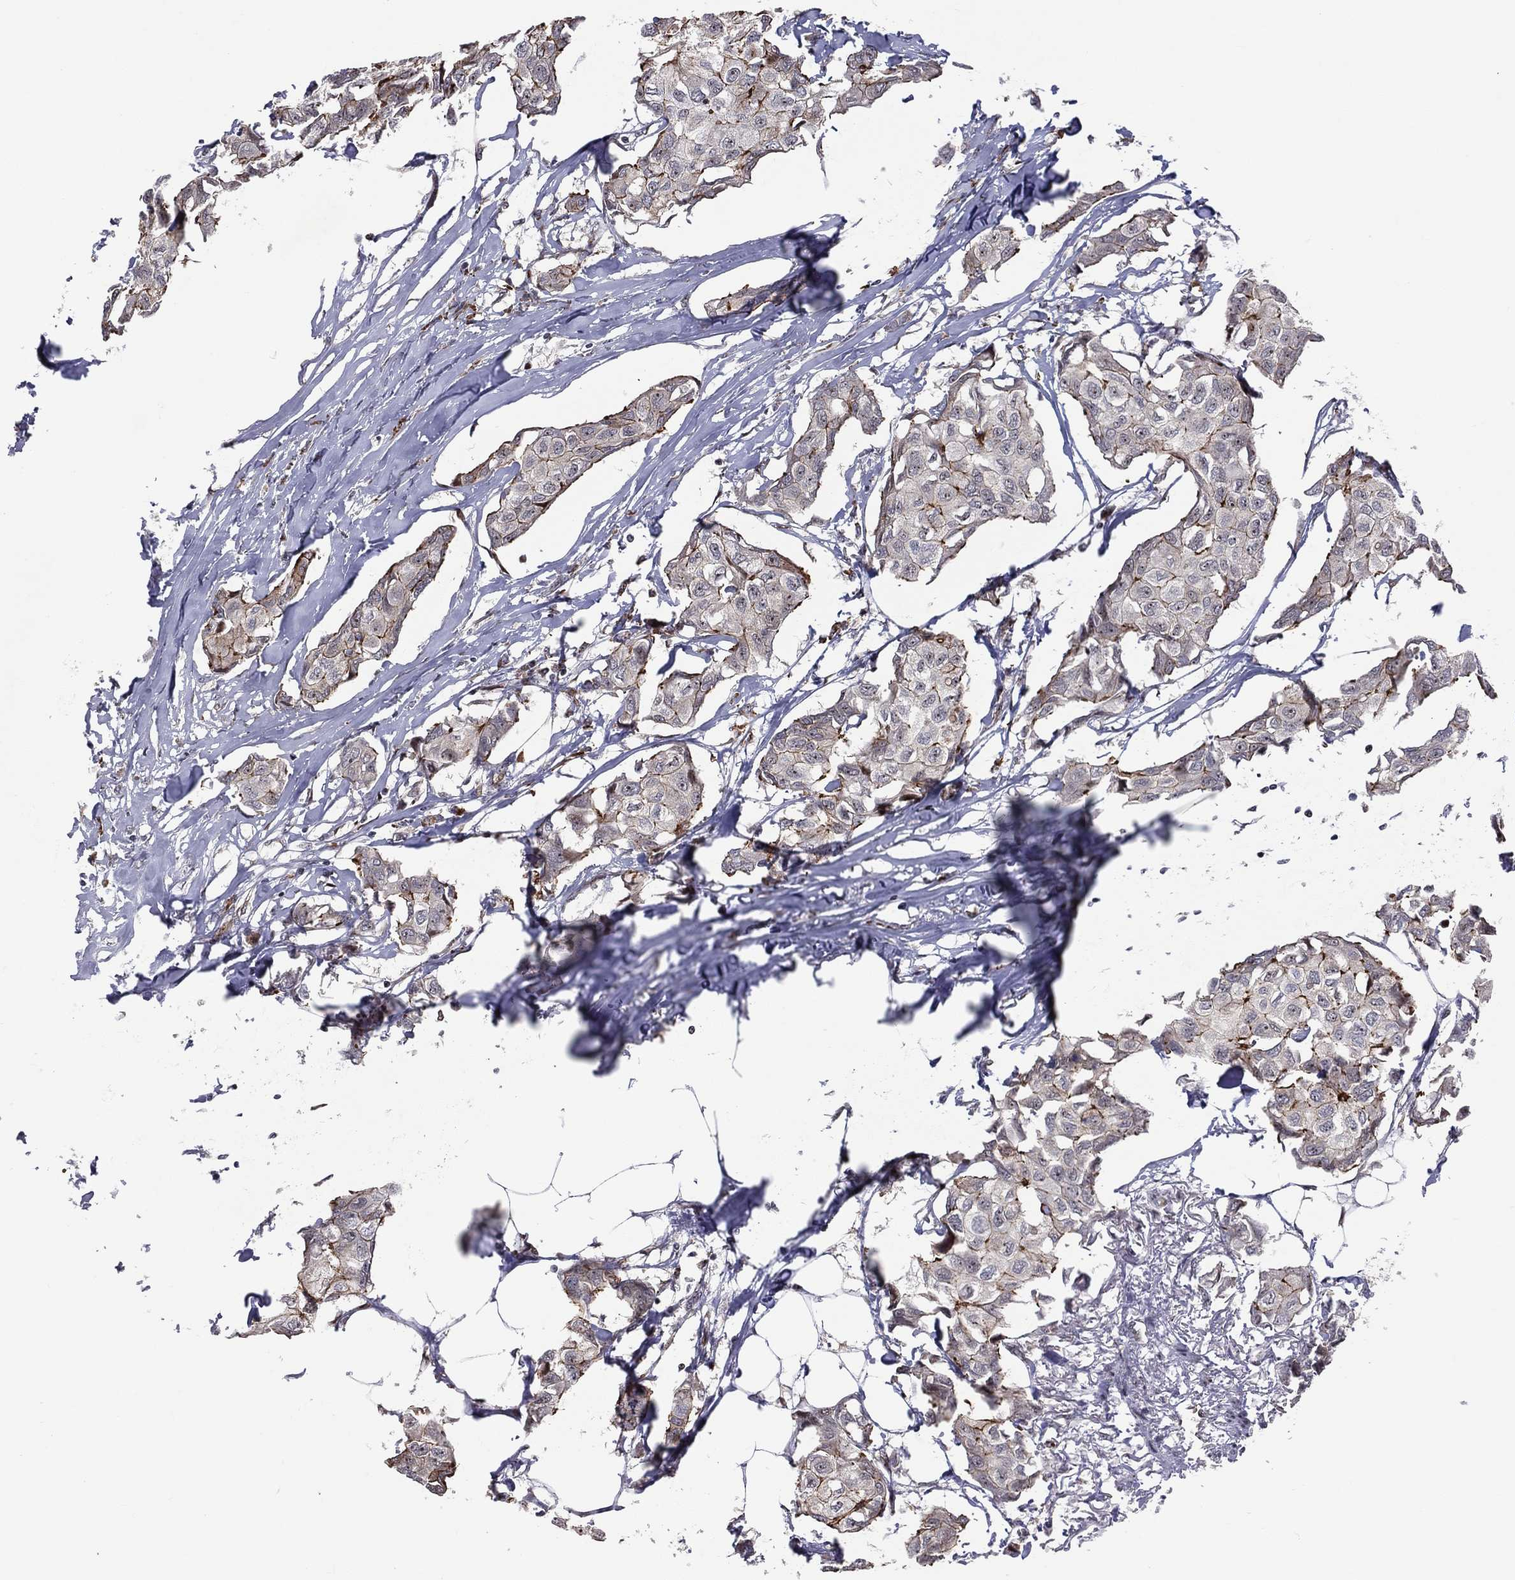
{"staining": {"intensity": "moderate", "quantity": "<25%", "location": "cytoplasmic/membranous"}, "tissue": "breast cancer", "cell_type": "Tumor cells", "image_type": "cancer", "snomed": [{"axis": "morphology", "description": "Duct carcinoma"}, {"axis": "topography", "description": "Breast"}], "caption": "A low amount of moderate cytoplasmic/membranous positivity is appreciated in approximately <25% of tumor cells in breast cancer (invasive ductal carcinoma) tissue.", "gene": "VHL", "patient": {"sex": "female", "age": 80}}